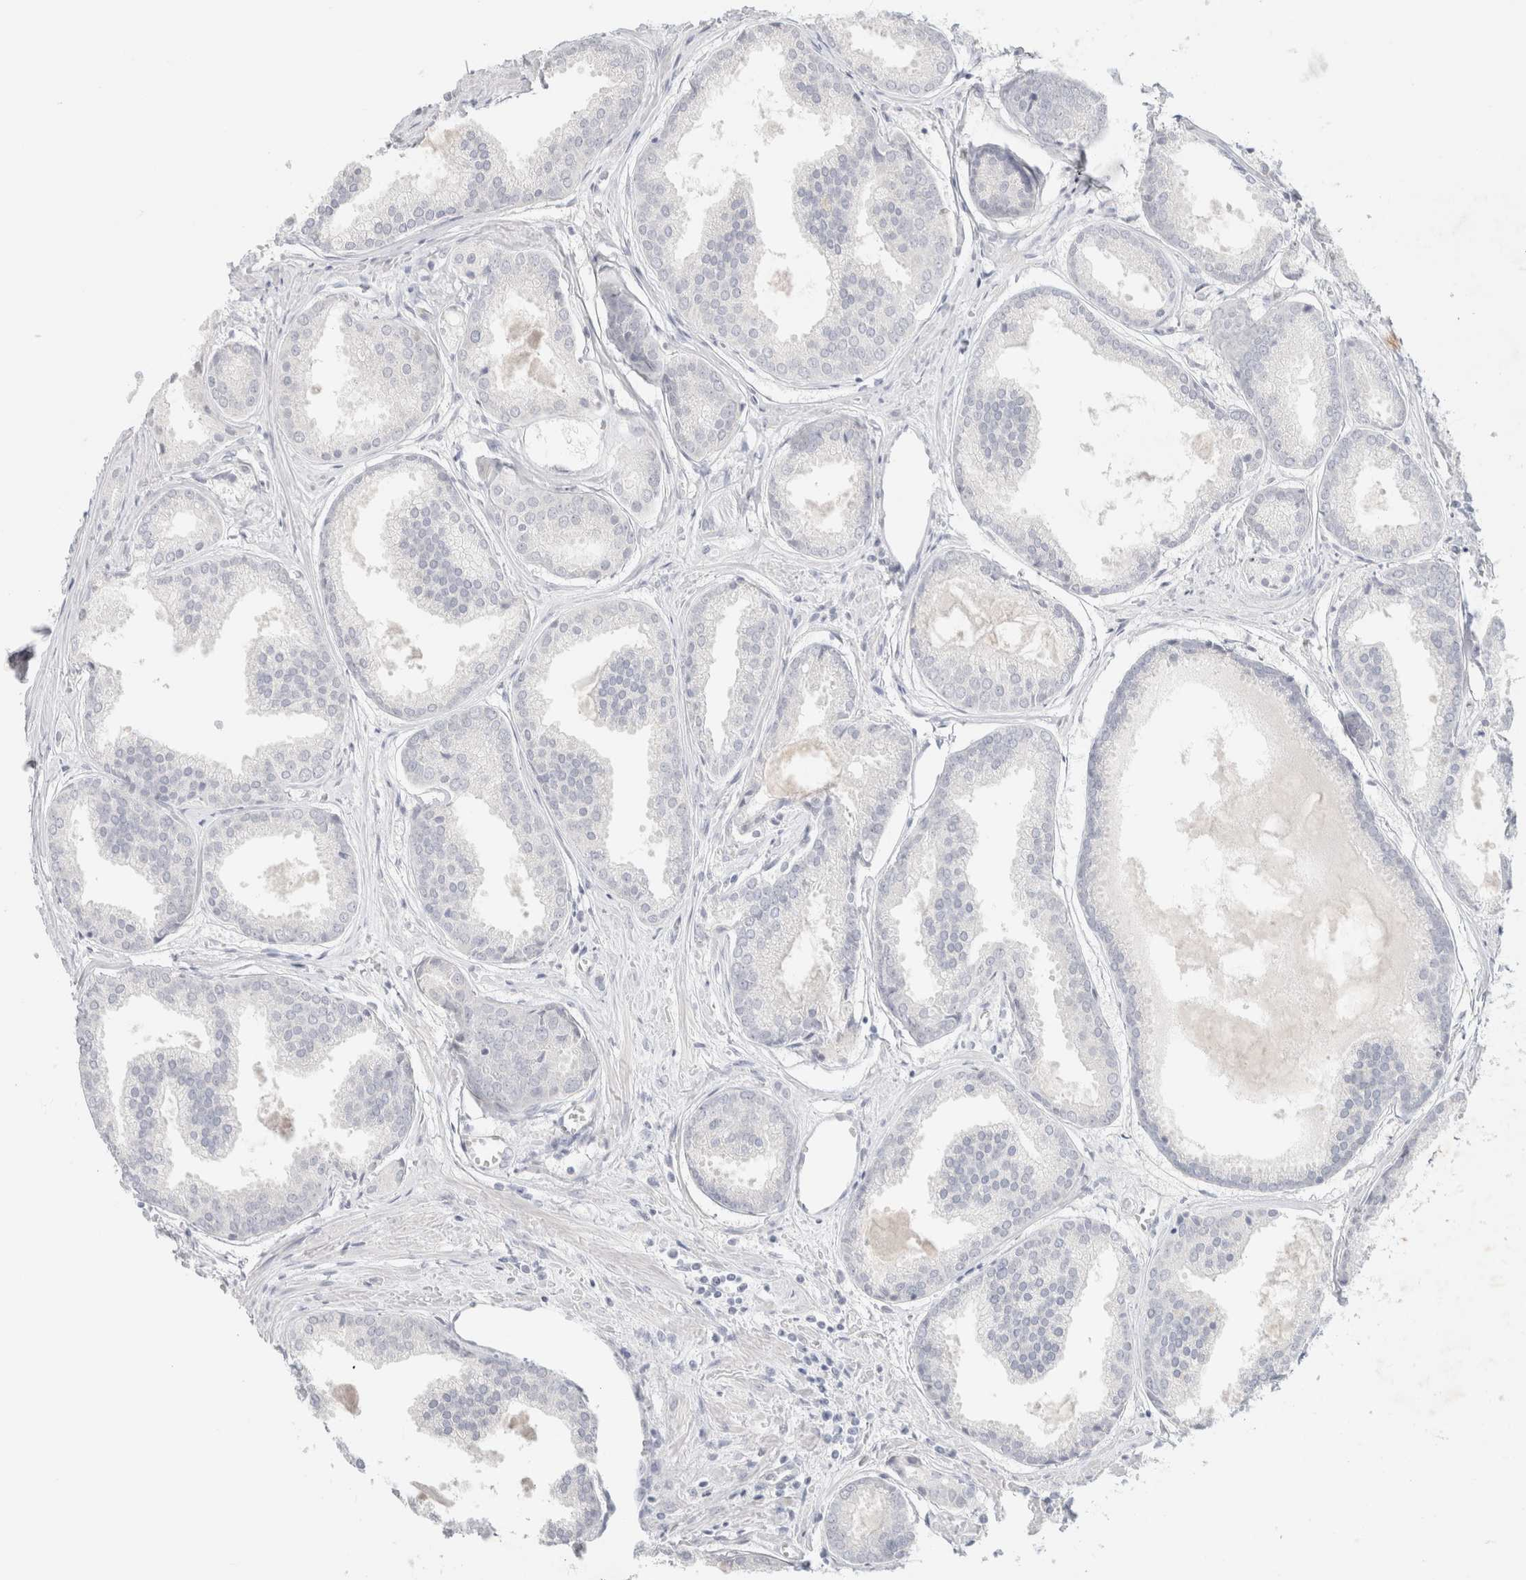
{"staining": {"intensity": "negative", "quantity": "none", "location": "none"}, "tissue": "prostate cancer", "cell_type": "Tumor cells", "image_type": "cancer", "snomed": [{"axis": "morphology", "description": "Adenocarcinoma, Low grade"}, {"axis": "topography", "description": "Prostate"}], "caption": "IHC of human prostate cancer (low-grade adenocarcinoma) reveals no positivity in tumor cells.", "gene": "NEFM", "patient": {"sex": "male", "age": 64}}